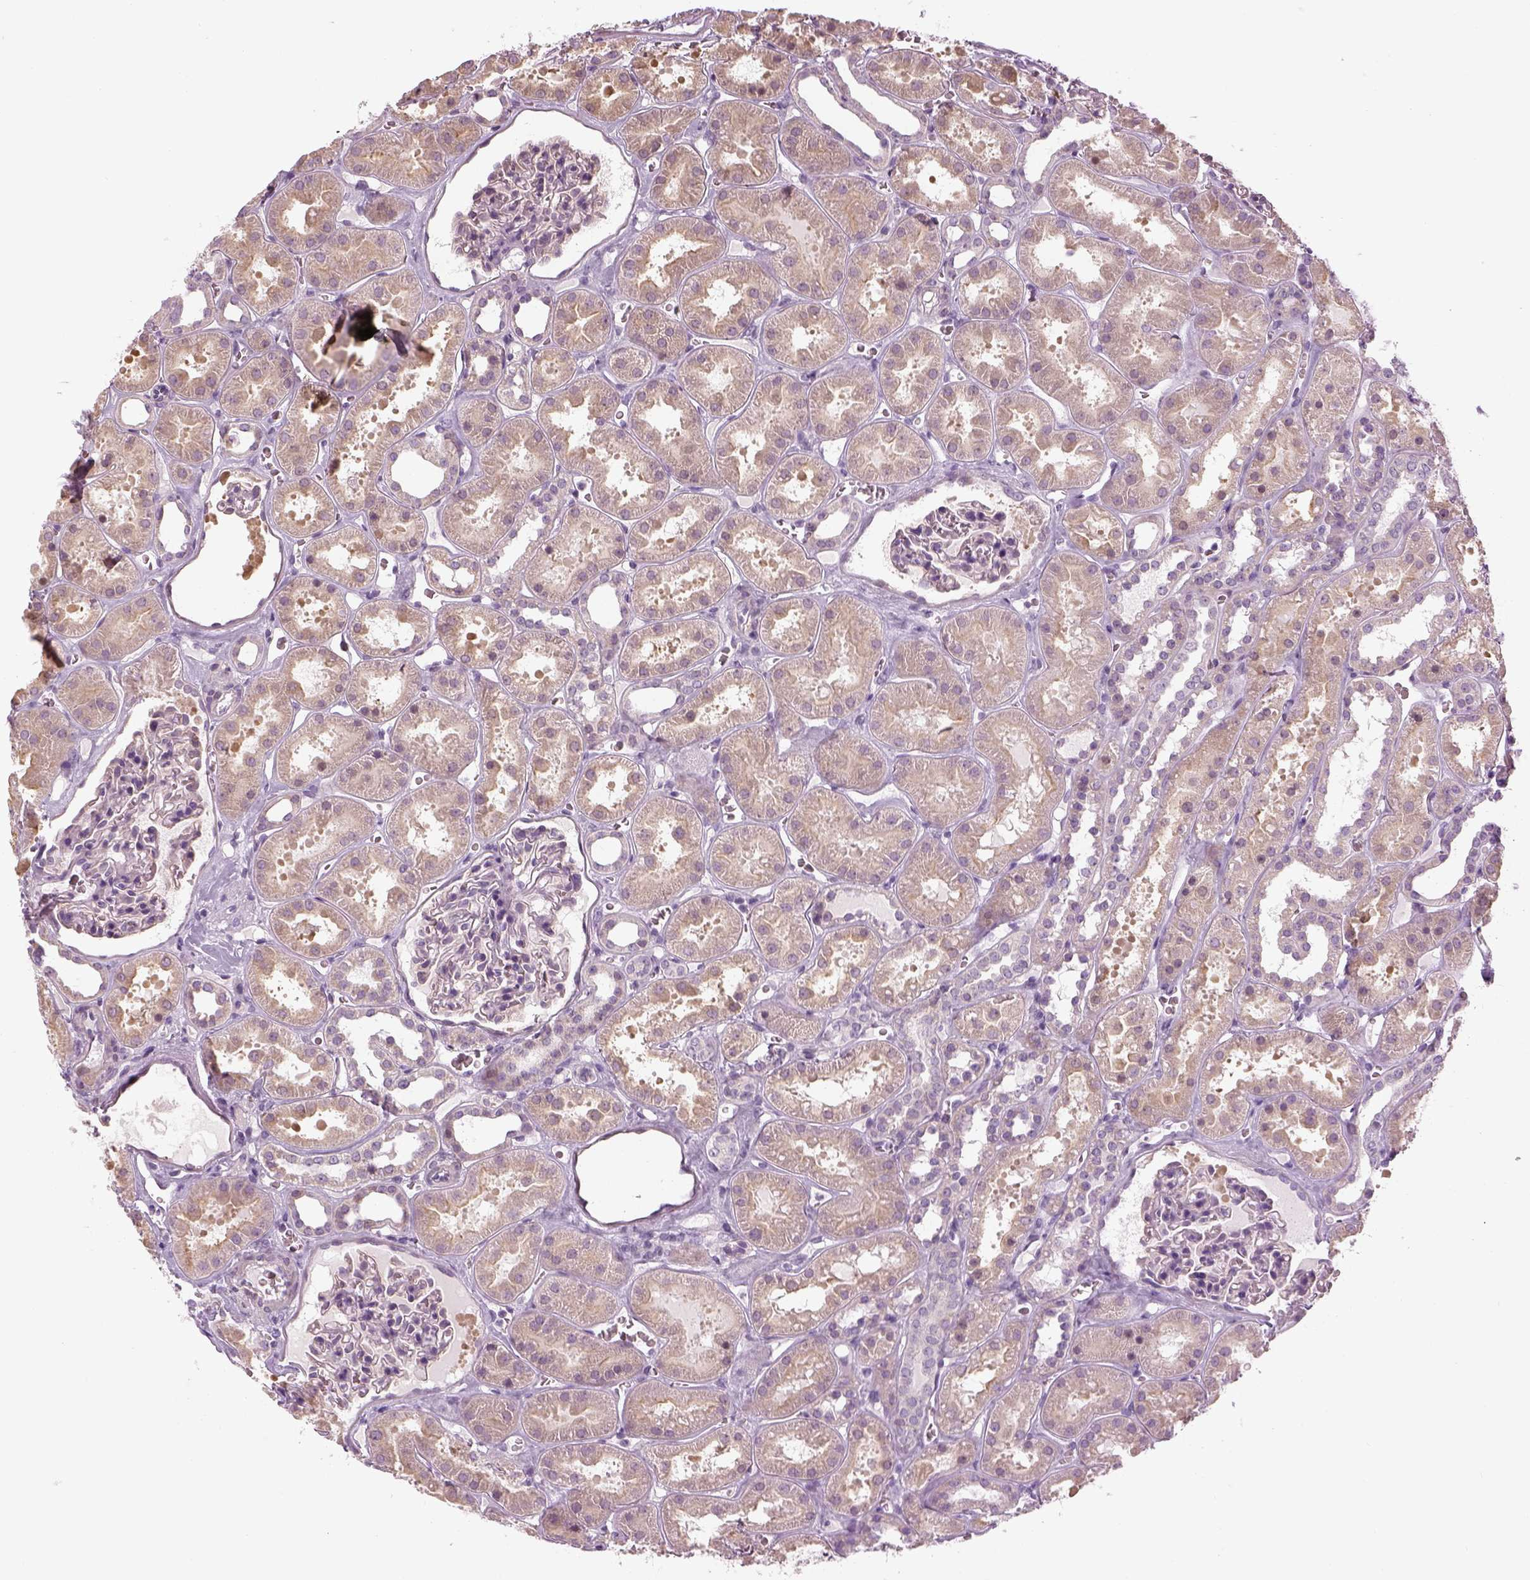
{"staining": {"intensity": "negative", "quantity": "none", "location": "none"}, "tissue": "kidney", "cell_type": "Cells in glomeruli", "image_type": "normal", "snomed": [{"axis": "morphology", "description": "Normal tissue, NOS"}, {"axis": "topography", "description": "Kidney"}], "caption": "Cells in glomeruli are negative for brown protein staining in unremarkable kidney. (IHC, brightfield microscopy, high magnification).", "gene": "LRRIQ3", "patient": {"sex": "female", "age": 41}}